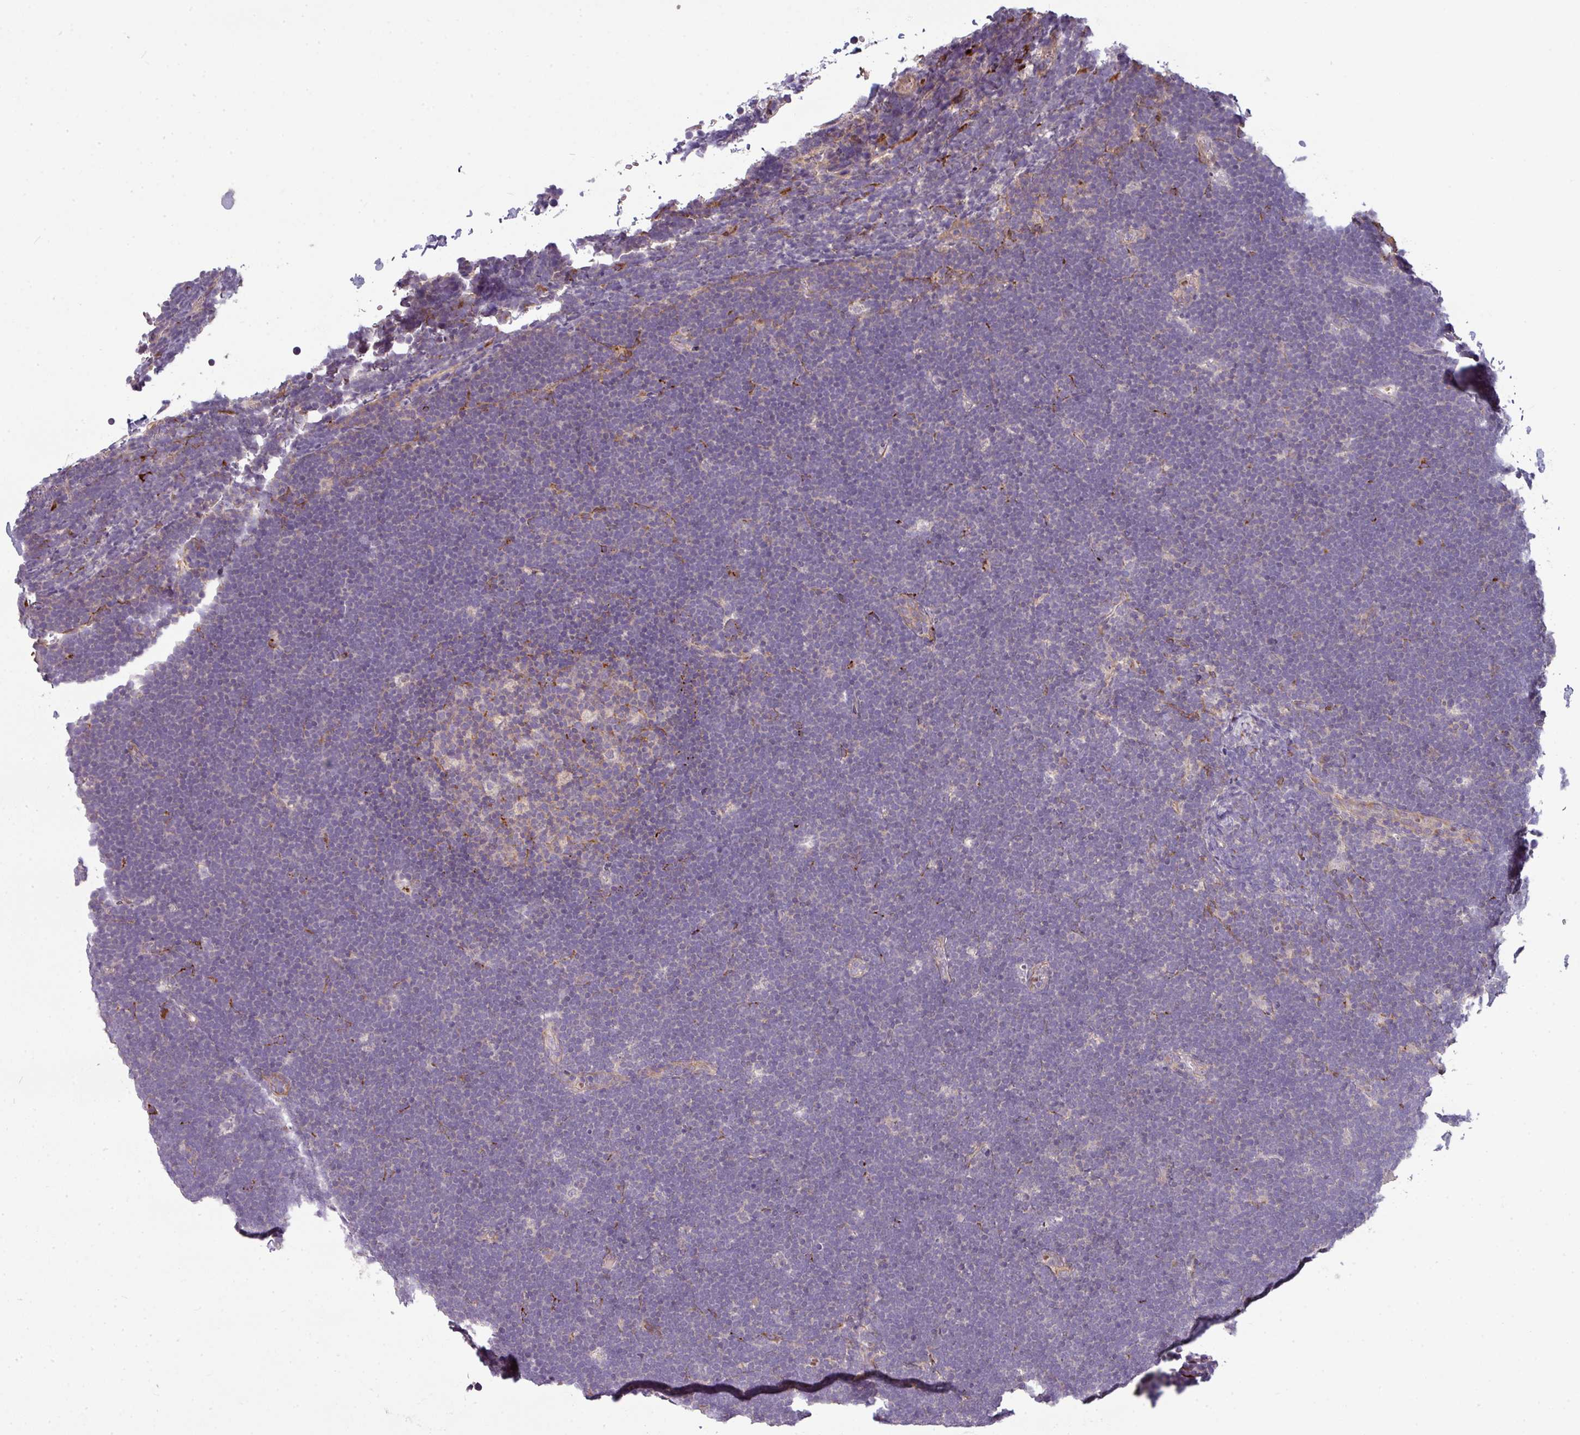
{"staining": {"intensity": "negative", "quantity": "none", "location": "none"}, "tissue": "lymphoma", "cell_type": "Tumor cells", "image_type": "cancer", "snomed": [{"axis": "morphology", "description": "Malignant lymphoma, non-Hodgkin's type, High grade"}, {"axis": "topography", "description": "Lymph node"}], "caption": "Micrograph shows no protein staining in tumor cells of lymphoma tissue. (Stains: DAB (3,3'-diaminobenzidine) IHC with hematoxylin counter stain, Microscopy: brightfield microscopy at high magnification).", "gene": "PAPLN", "patient": {"sex": "male", "age": 13}}